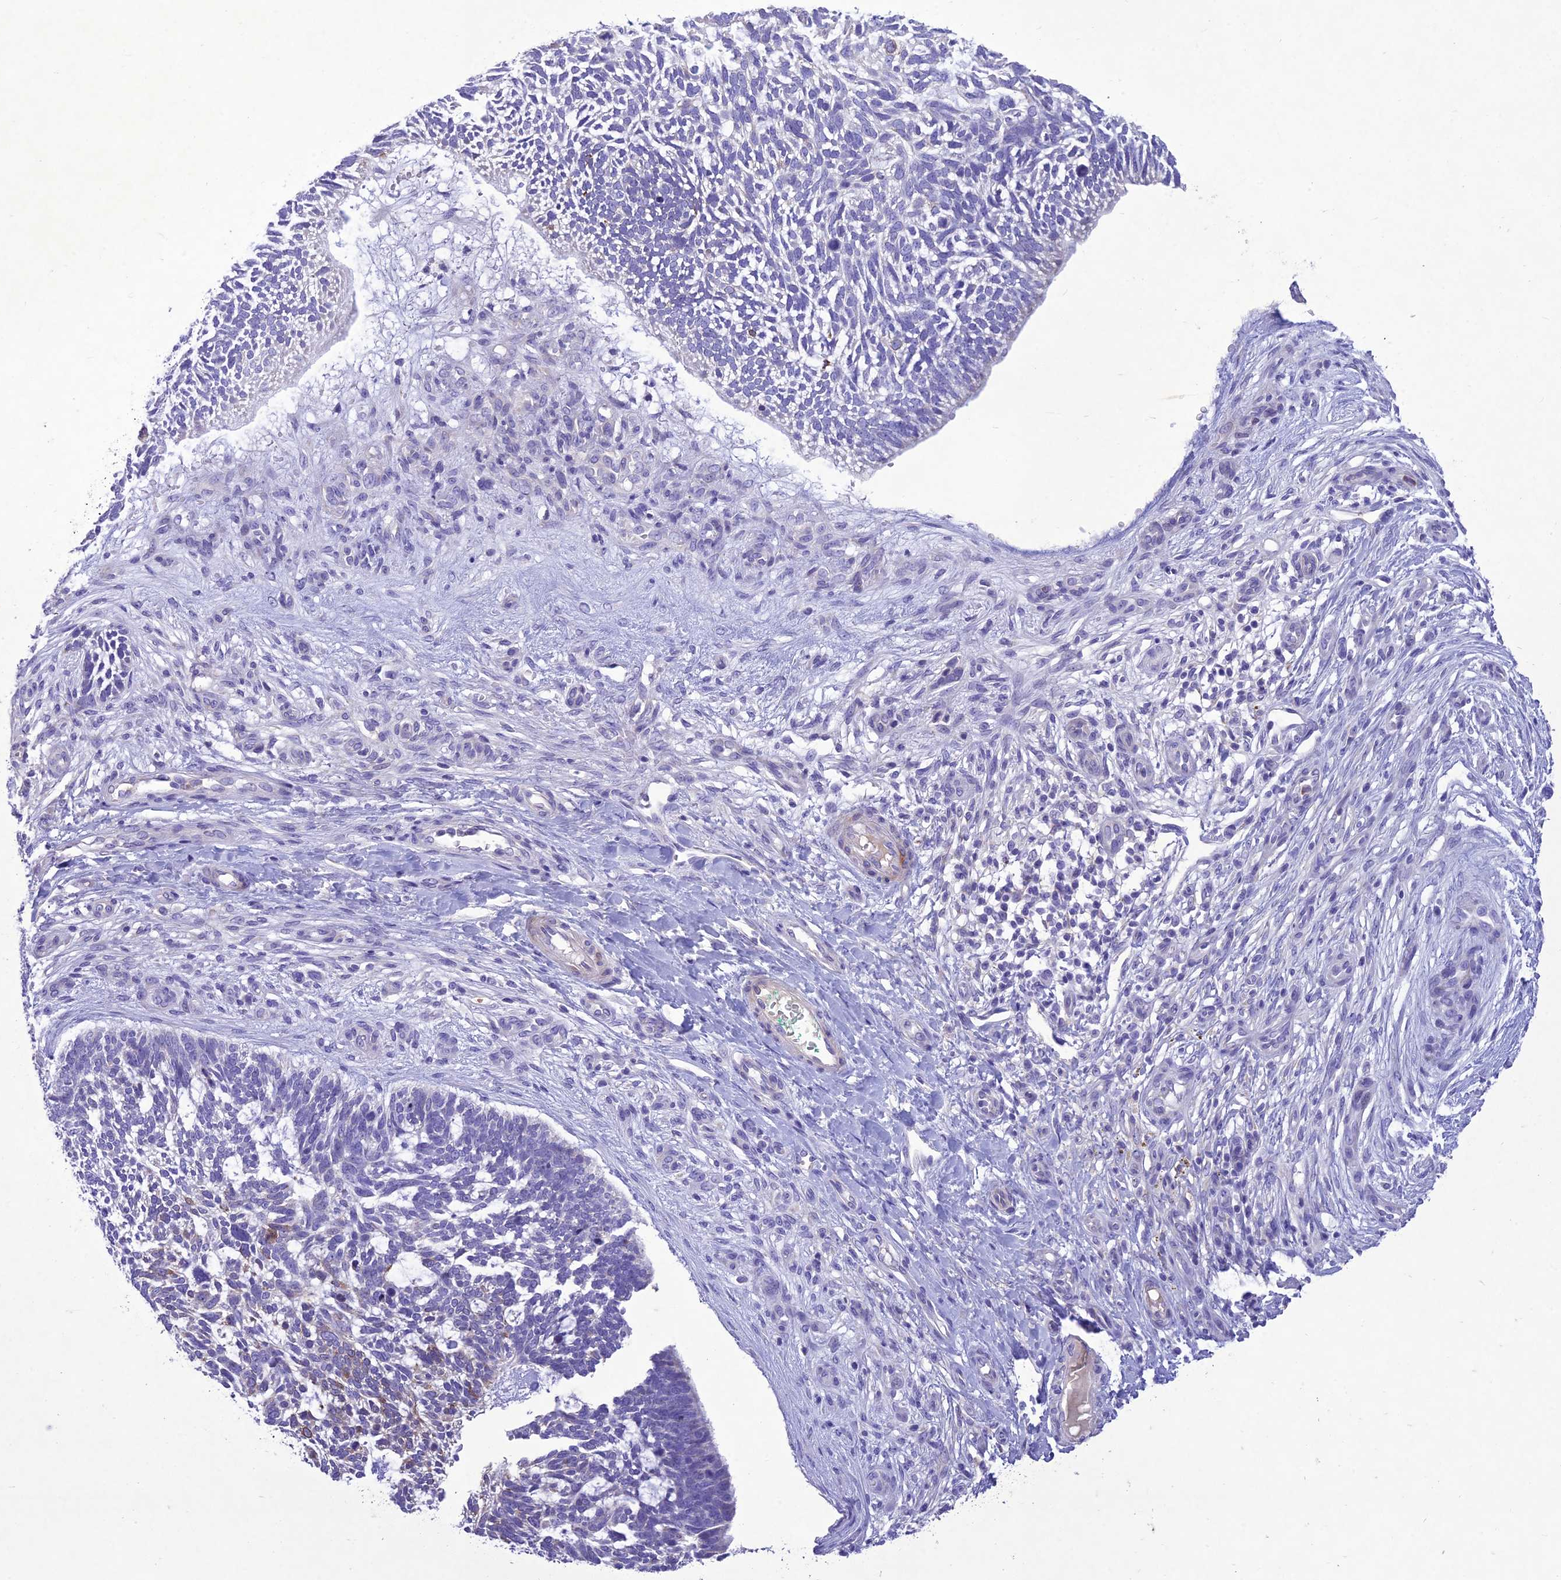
{"staining": {"intensity": "moderate", "quantity": "<25%", "location": "cytoplasmic/membranous"}, "tissue": "skin cancer", "cell_type": "Tumor cells", "image_type": "cancer", "snomed": [{"axis": "morphology", "description": "Basal cell carcinoma"}, {"axis": "topography", "description": "Skin"}], "caption": "IHC of human basal cell carcinoma (skin) demonstrates low levels of moderate cytoplasmic/membranous positivity in approximately <25% of tumor cells. (DAB = brown stain, brightfield microscopy at high magnification).", "gene": "SLC13A5", "patient": {"sex": "male", "age": 88}}